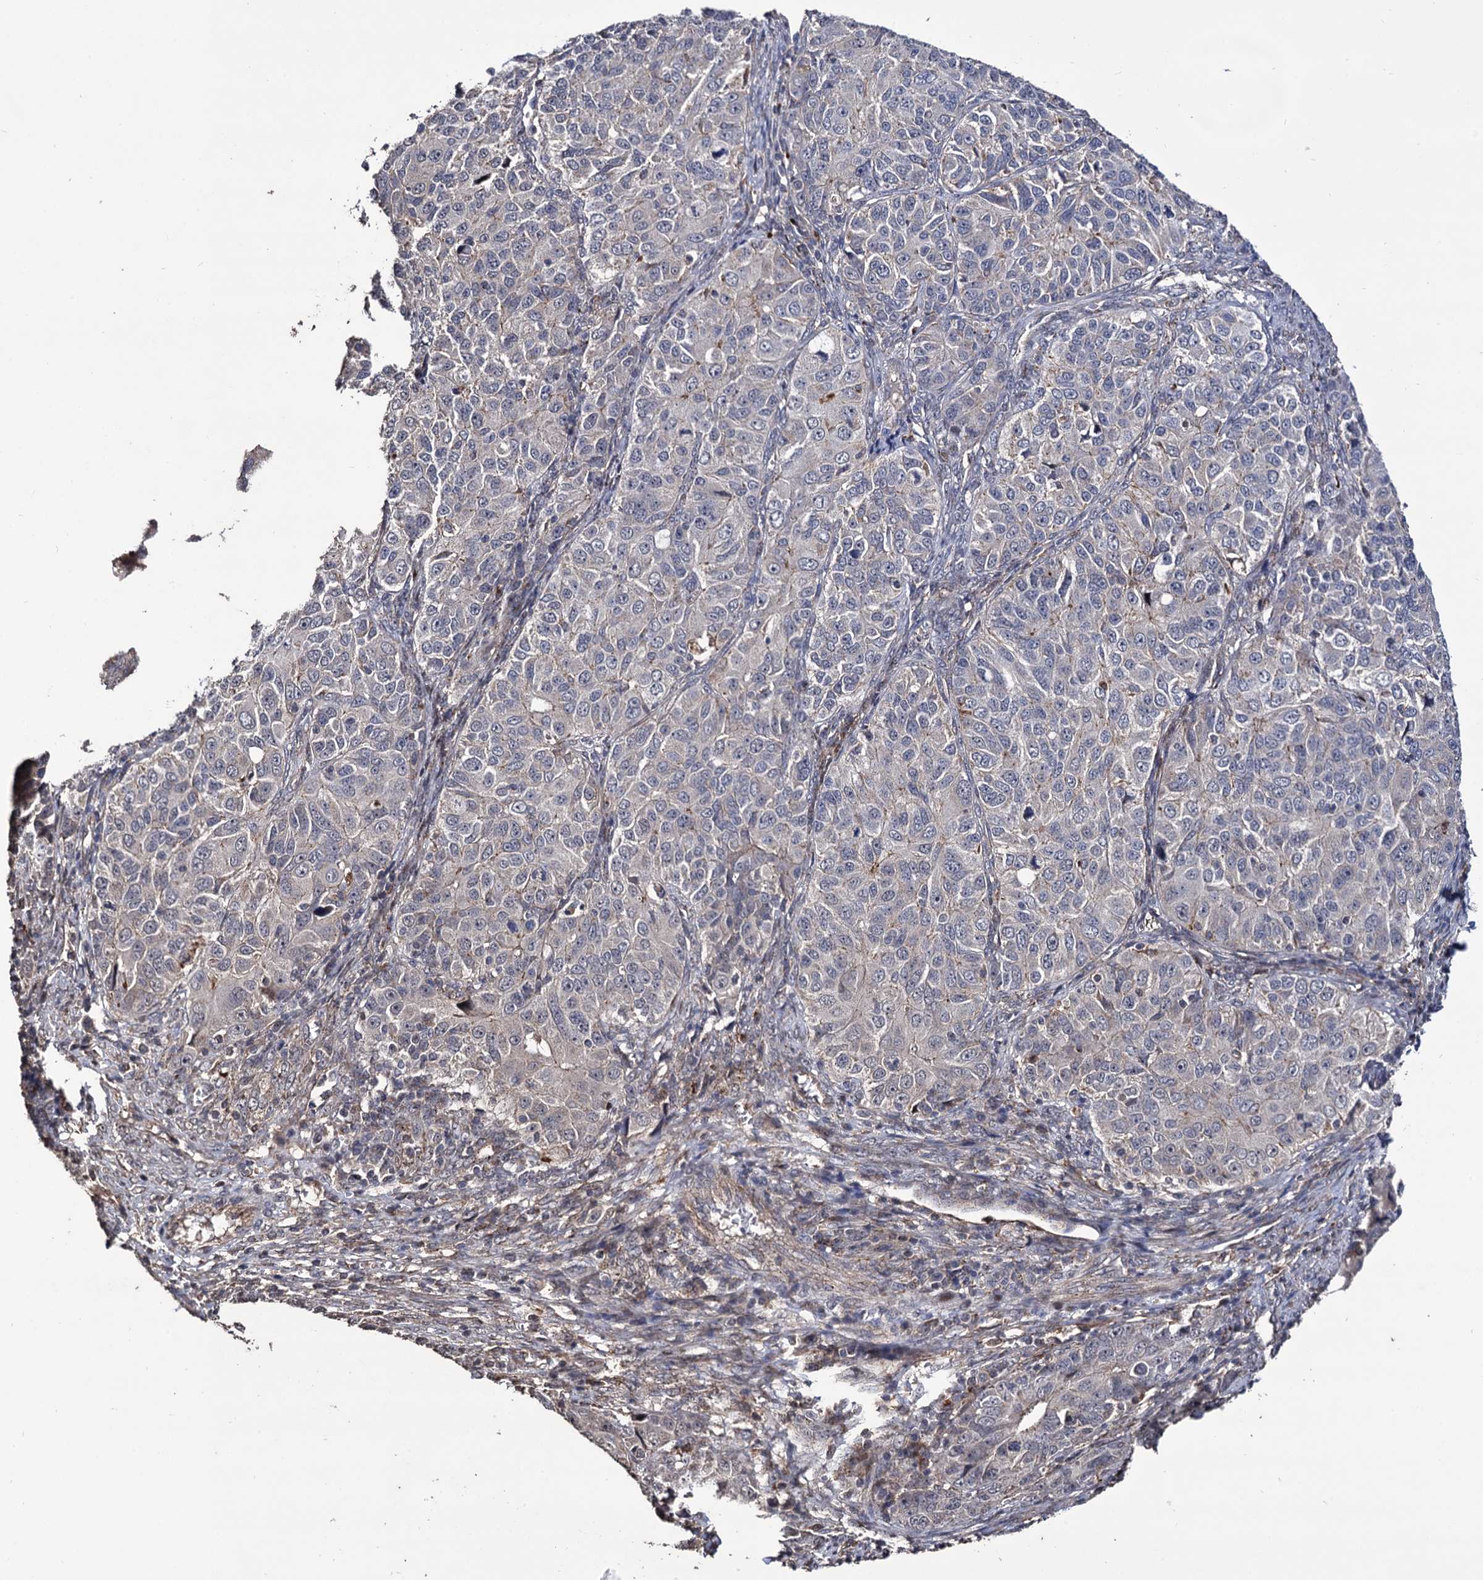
{"staining": {"intensity": "weak", "quantity": "<25%", "location": "cytoplasmic/membranous"}, "tissue": "ovarian cancer", "cell_type": "Tumor cells", "image_type": "cancer", "snomed": [{"axis": "morphology", "description": "Carcinoma, endometroid"}, {"axis": "topography", "description": "Ovary"}], "caption": "This histopathology image is of ovarian cancer stained with IHC to label a protein in brown with the nuclei are counter-stained blue. There is no staining in tumor cells. (DAB immunohistochemistry (IHC), high magnification).", "gene": "MICAL2", "patient": {"sex": "female", "age": 51}}